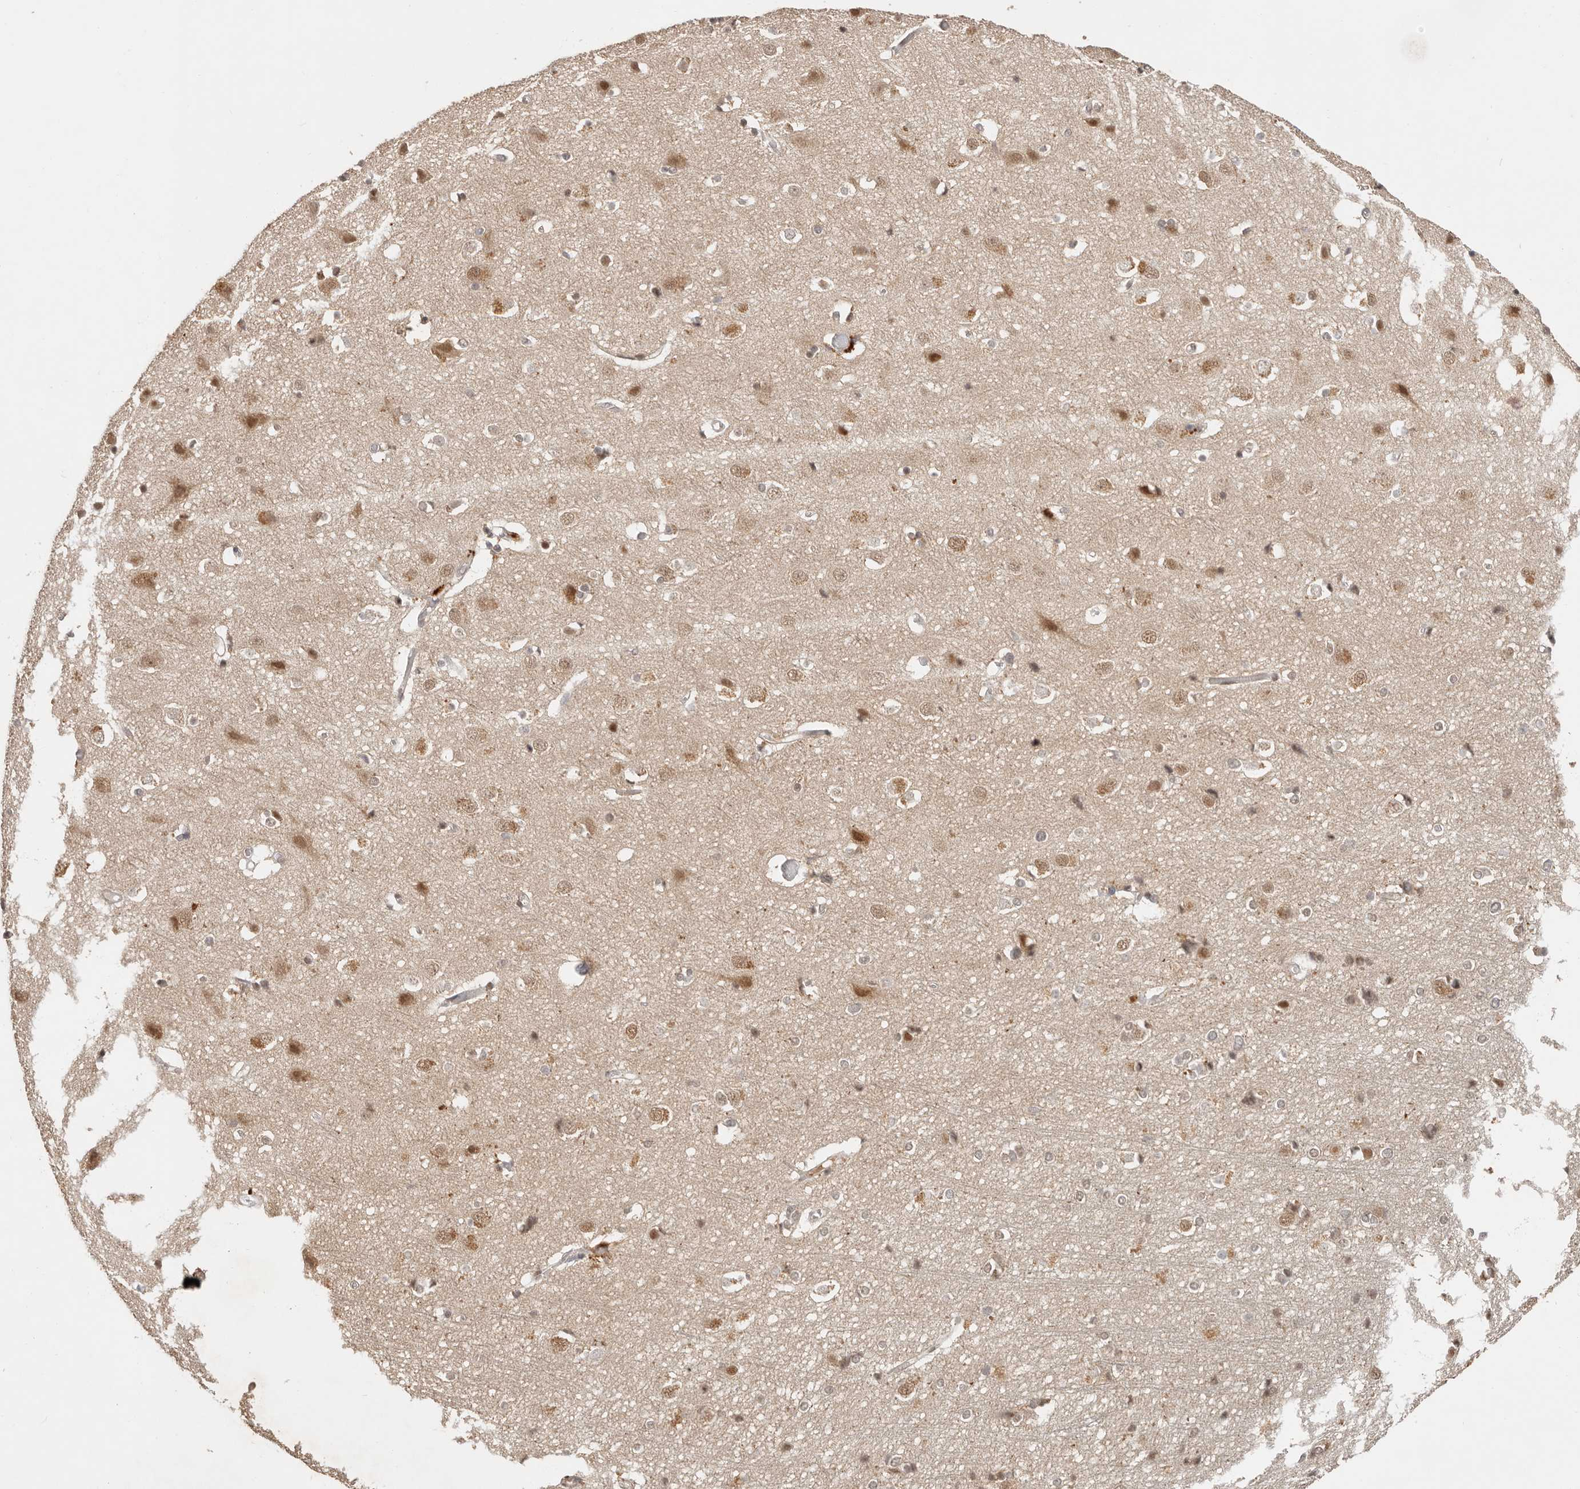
{"staining": {"intensity": "weak", "quantity": "25%-75%", "location": "cytoplasmic/membranous"}, "tissue": "cerebral cortex", "cell_type": "Endothelial cells", "image_type": "normal", "snomed": [{"axis": "morphology", "description": "Normal tissue, NOS"}, {"axis": "topography", "description": "Cerebral cortex"}], "caption": "A high-resolution histopathology image shows immunohistochemistry (IHC) staining of benign cerebral cortex, which shows weak cytoplasmic/membranous positivity in approximately 25%-75% of endothelial cells. (DAB (3,3'-diaminobenzidine) = brown stain, brightfield microscopy at high magnification).", "gene": "PSMA5", "patient": {"sex": "male", "age": 54}}